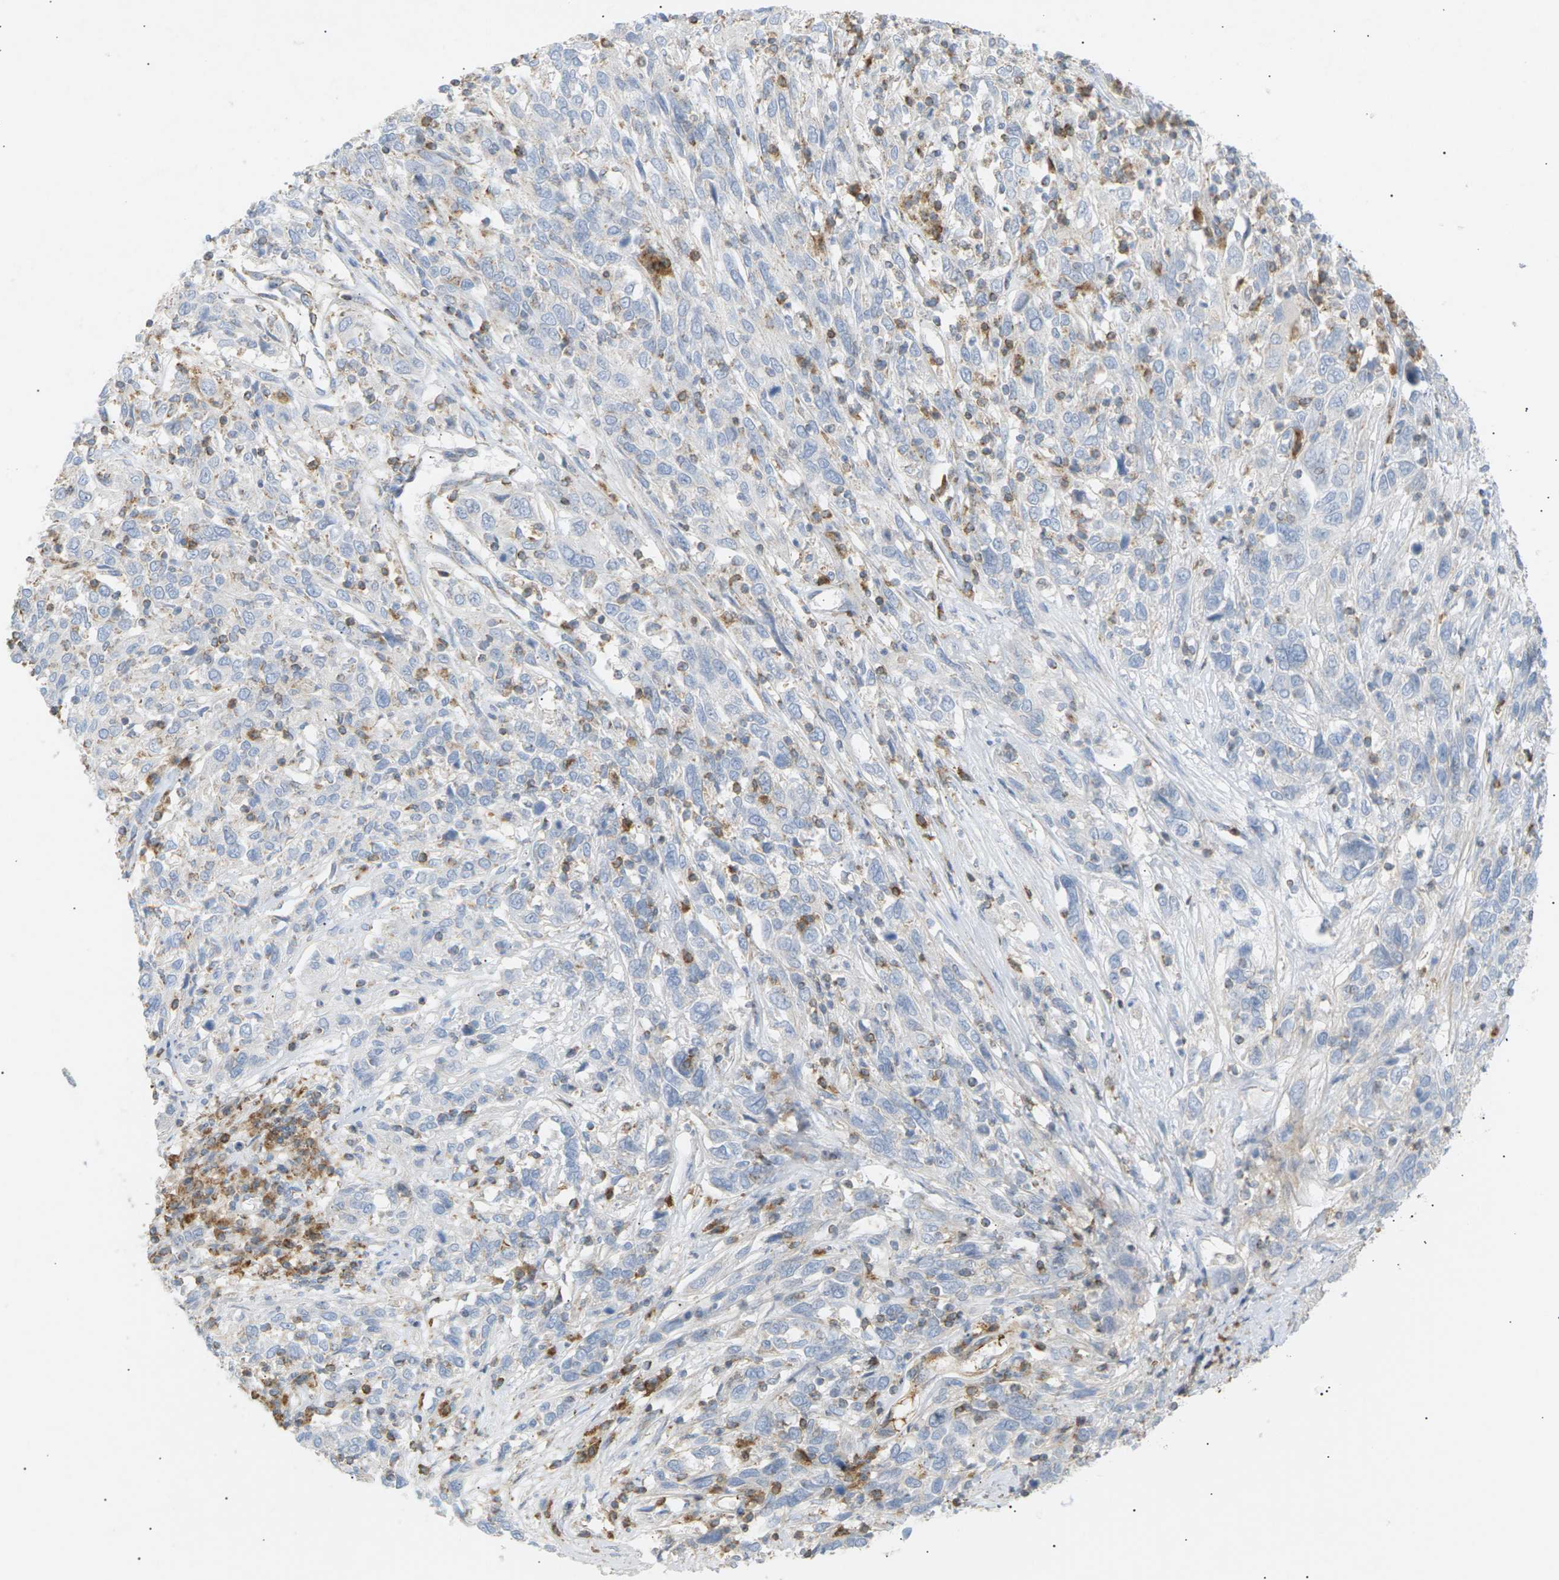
{"staining": {"intensity": "negative", "quantity": "none", "location": "none"}, "tissue": "cervical cancer", "cell_type": "Tumor cells", "image_type": "cancer", "snomed": [{"axis": "morphology", "description": "Squamous cell carcinoma, NOS"}, {"axis": "topography", "description": "Cervix"}], "caption": "DAB immunohistochemical staining of human cervical cancer exhibits no significant positivity in tumor cells. (DAB IHC with hematoxylin counter stain).", "gene": "LIME1", "patient": {"sex": "female", "age": 46}}